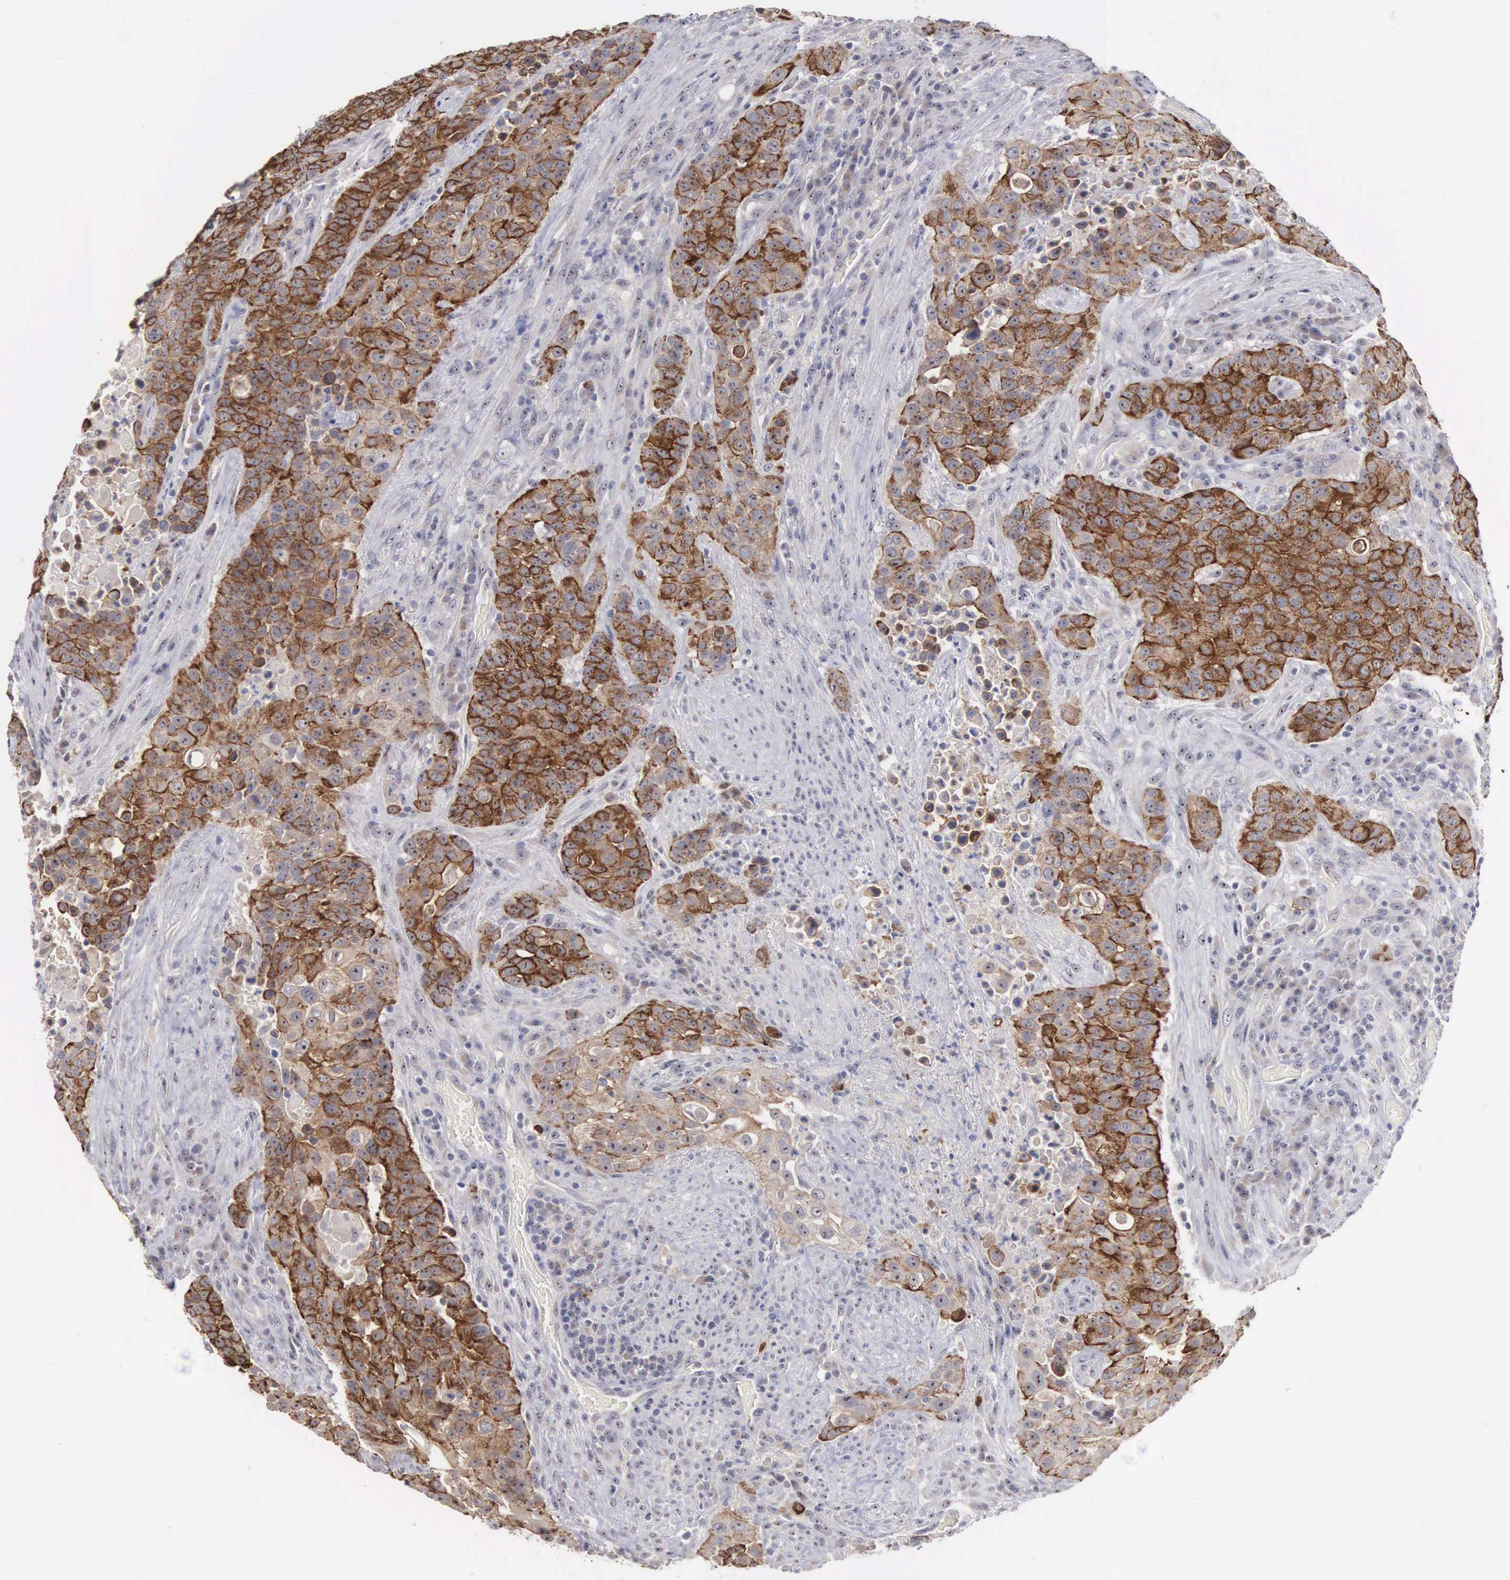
{"staining": {"intensity": "strong", "quantity": ">75%", "location": "cytoplasmic/membranous,nuclear"}, "tissue": "urothelial cancer", "cell_type": "Tumor cells", "image_type": "cancer", "snomed": [{"axis": "morphology", "description": "Urothelial carcinoma, High grade"}, {"axis": "topography", "description": "Urinary bladder"}], "caption": "Human urothelial cancer stained with a protein marker demonstrates strong staining in tumor cells.", "gene": "AMN", "patient": {"sex": "male", "age": 74}}